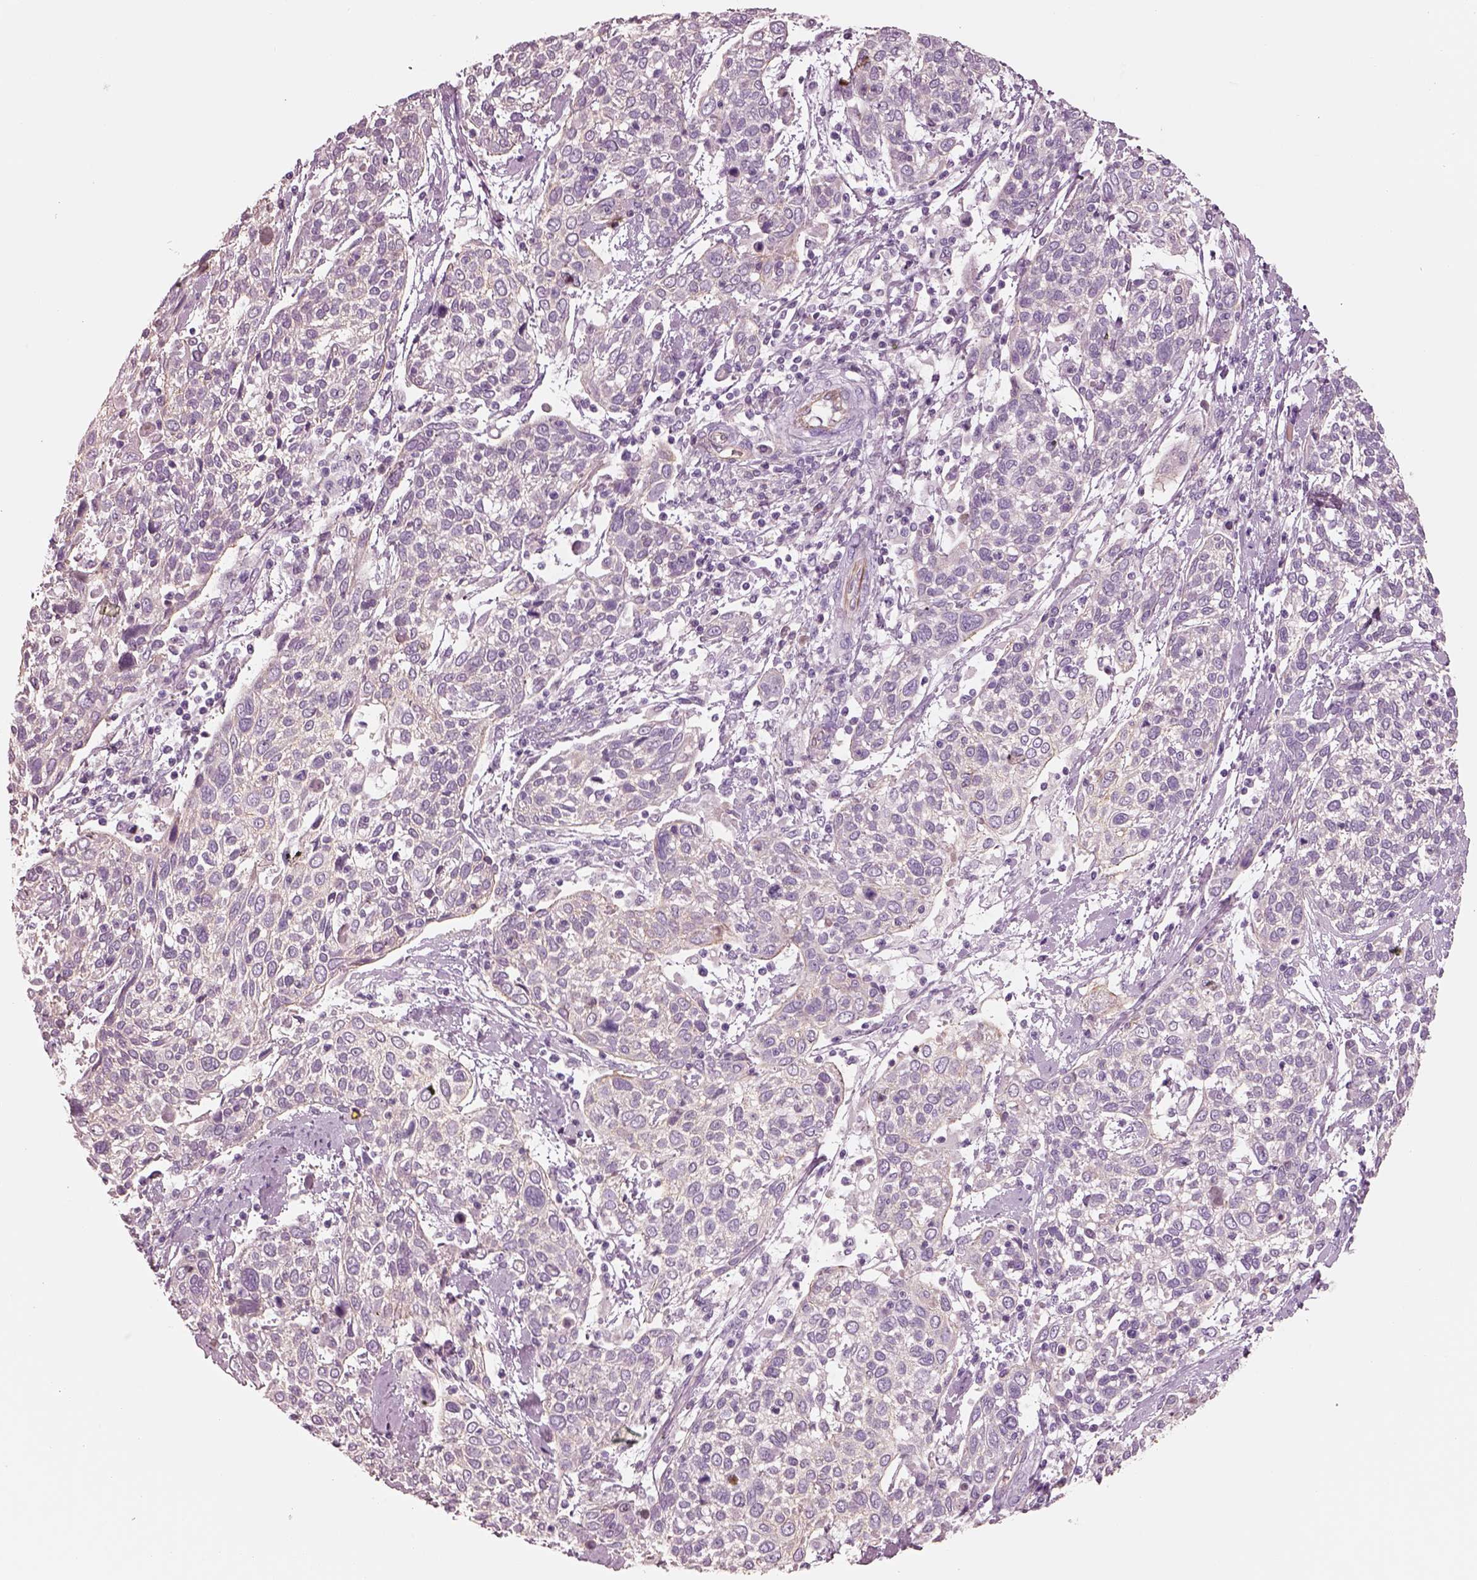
{"staining": {"intensity": "negative", "quantity": "none", "location": "none"}, "tissue": "cervical cancer", "cell_type": "Tumor cells", "image_type": "cancer", "snomed": [{"axis": "morphology", "description": "Squamous cell carcinoma, NOS"}, {"axis": "topography", "description": "Cervix"}], "caption": "Squamous cell carcinoma (cervical) was stained to show a protein in brown. There is no significant positivity in tumor cells. (DAB (3,3'-diaminobenzidine) immunohistochemistry (IHC), high magnification).", "gene": "IGLL1", "patient": {"sex": "female", "age": 61}}